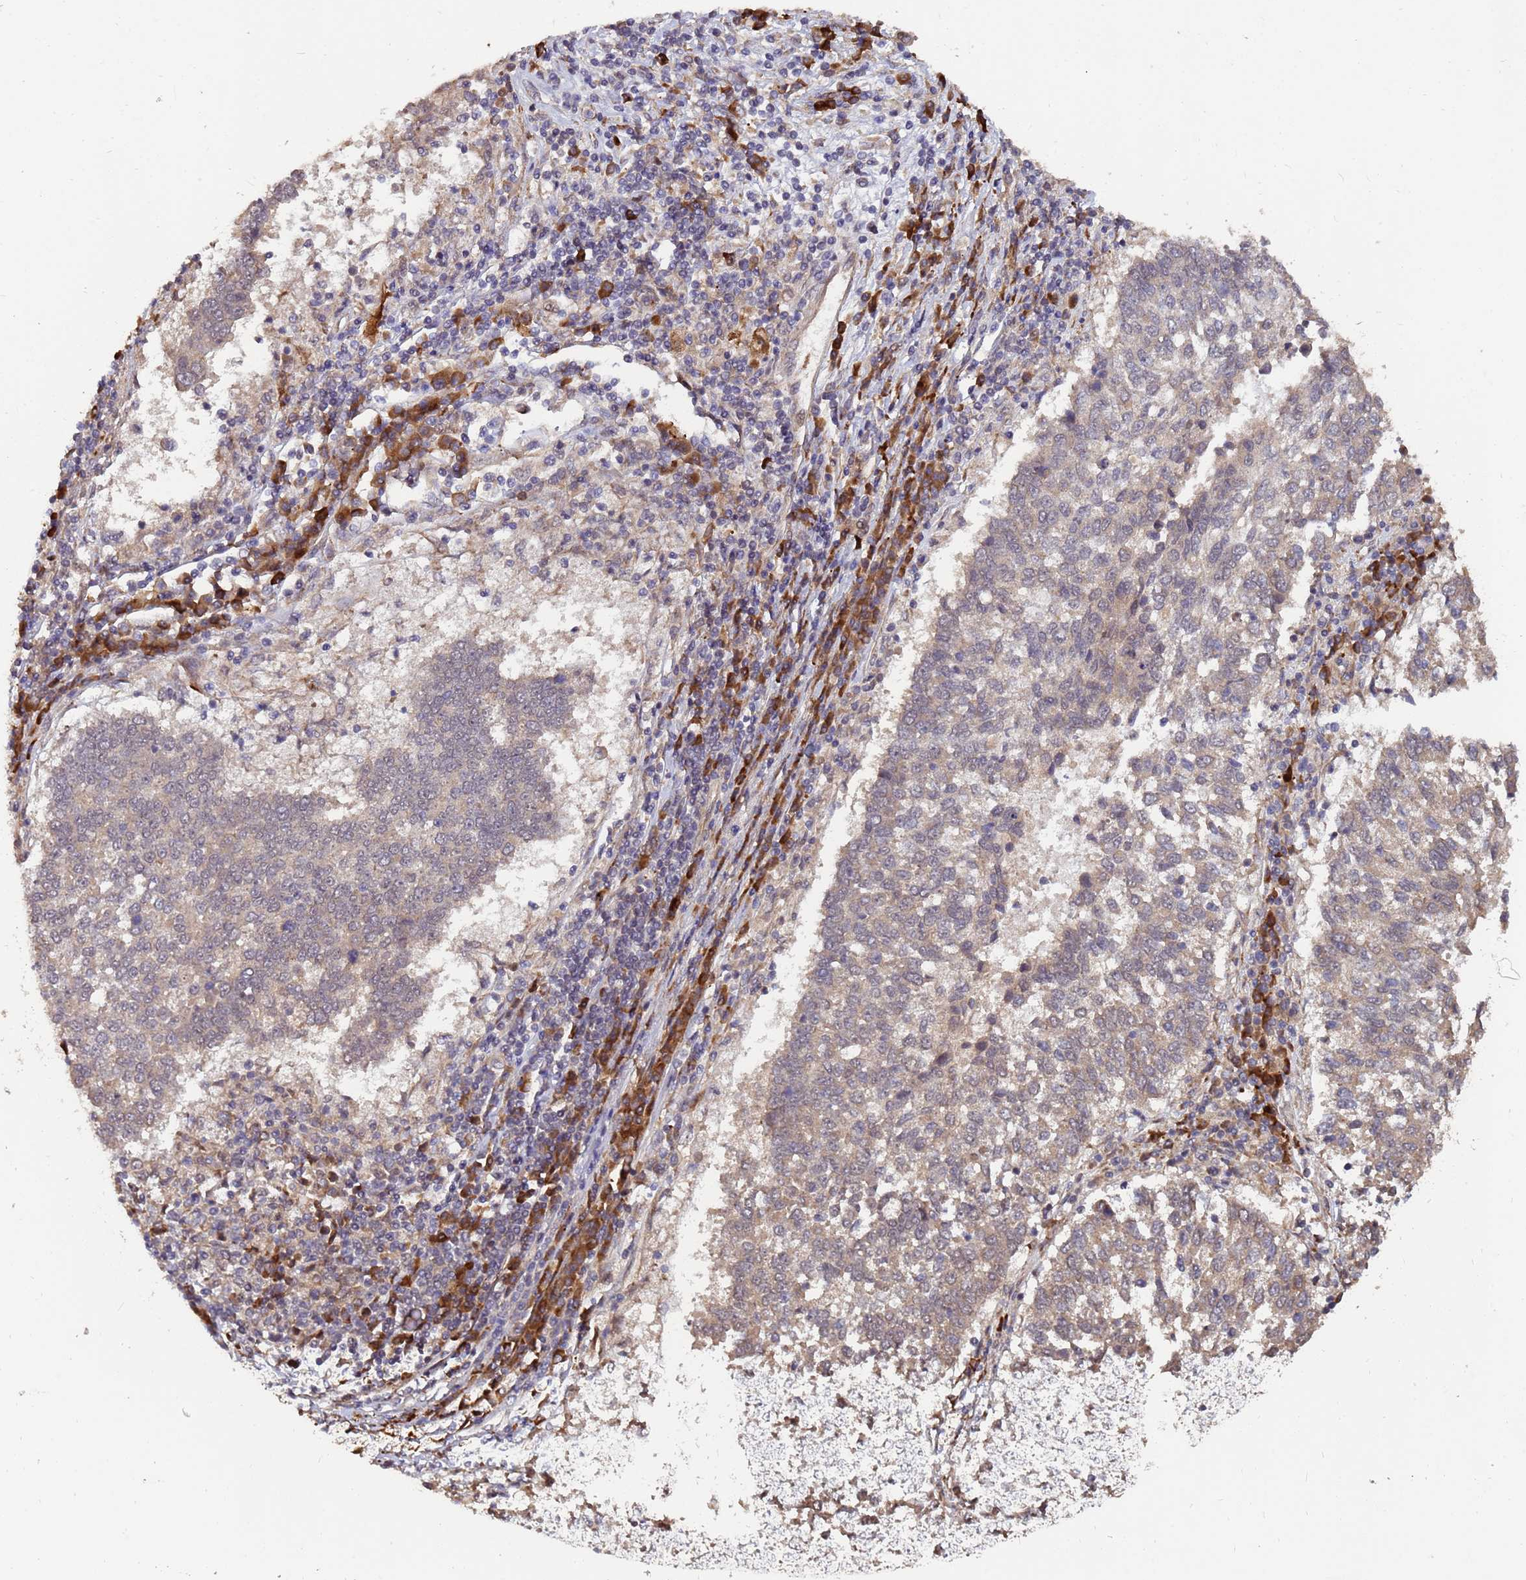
{"staining": {"intensity": "weak", "quantity": "<25%", "location": "cytoplasmic/membranous"}, "tissue": "lung cancer", "cell_type": "Tumor cells", "image_type": "cancer", "snomed": [{"axis": "morphology", "description": "Squamous cell carcinoma, NOS"}, {"axis": "topography", "description": "Lung"}], "caption": "The histopathology image displays no staining of tumor cells in lung cancer. (Stains: DAB (3,3'-diaminobenzidine) IHC with hematoxylin counter stain, Microscopy: brightfield microscopy at high magnification).", "gene": "ZNF619", "patient": {"sex": "male", "age": 73}}